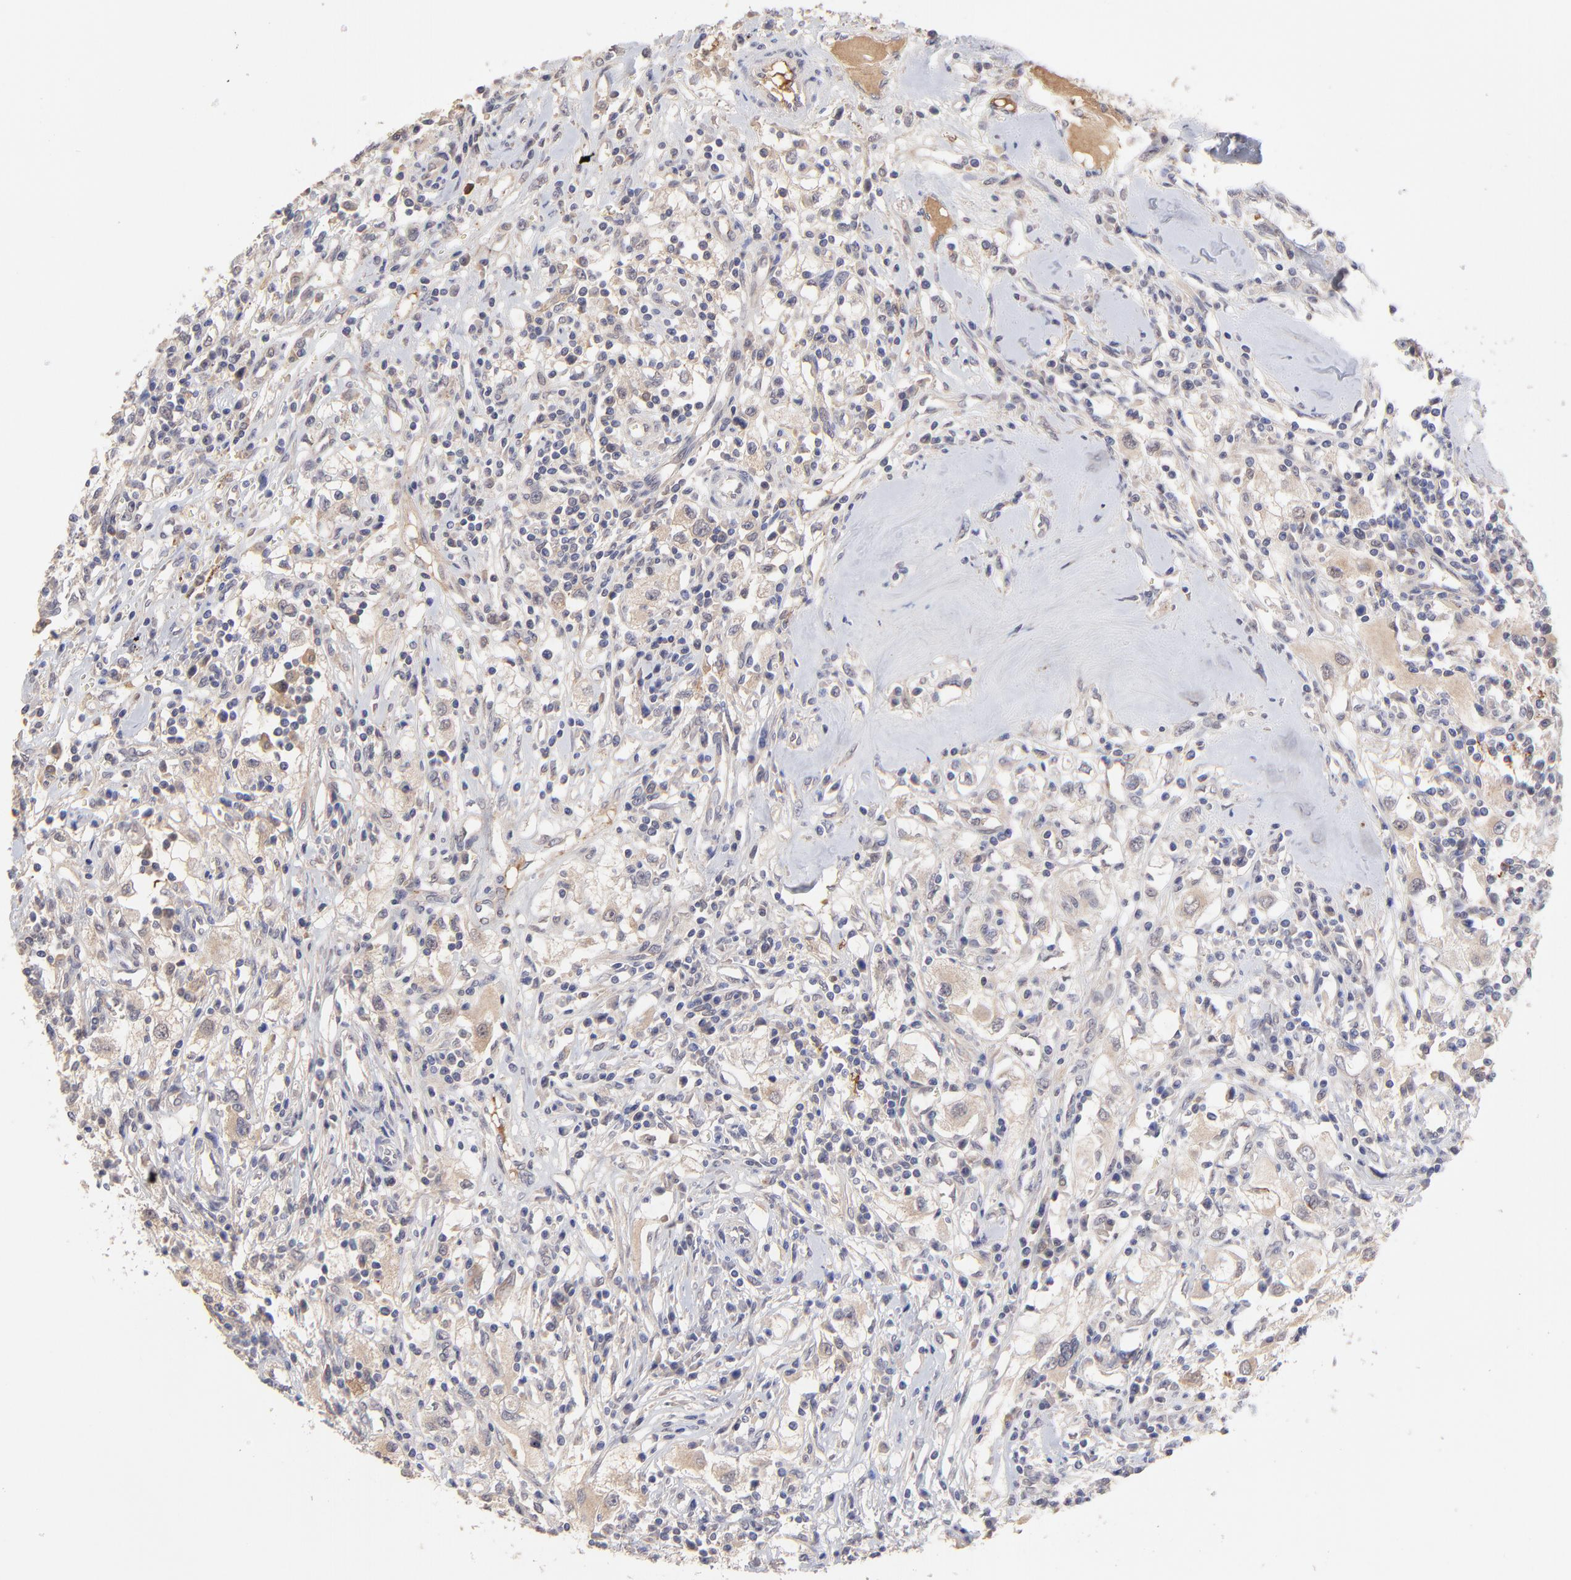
{"staining": {"intensity": "negative", "quantity": "none", "location": "none"}, "tissue": "renal cancer", "cell_type": "Tumor cells", "image_type": "cancer", "snomed": [{"axis": "morphology", "description": "Adenocarcinoma, NOS"}, {"axis": "topography", "description": "Kidney"}], "caption": "IHC of human renal cancer (adenocarcinoma) reveals no expression in tumor cells.", "gene": "PSMD14", "patient": {"sex": "male", "age": 82}}